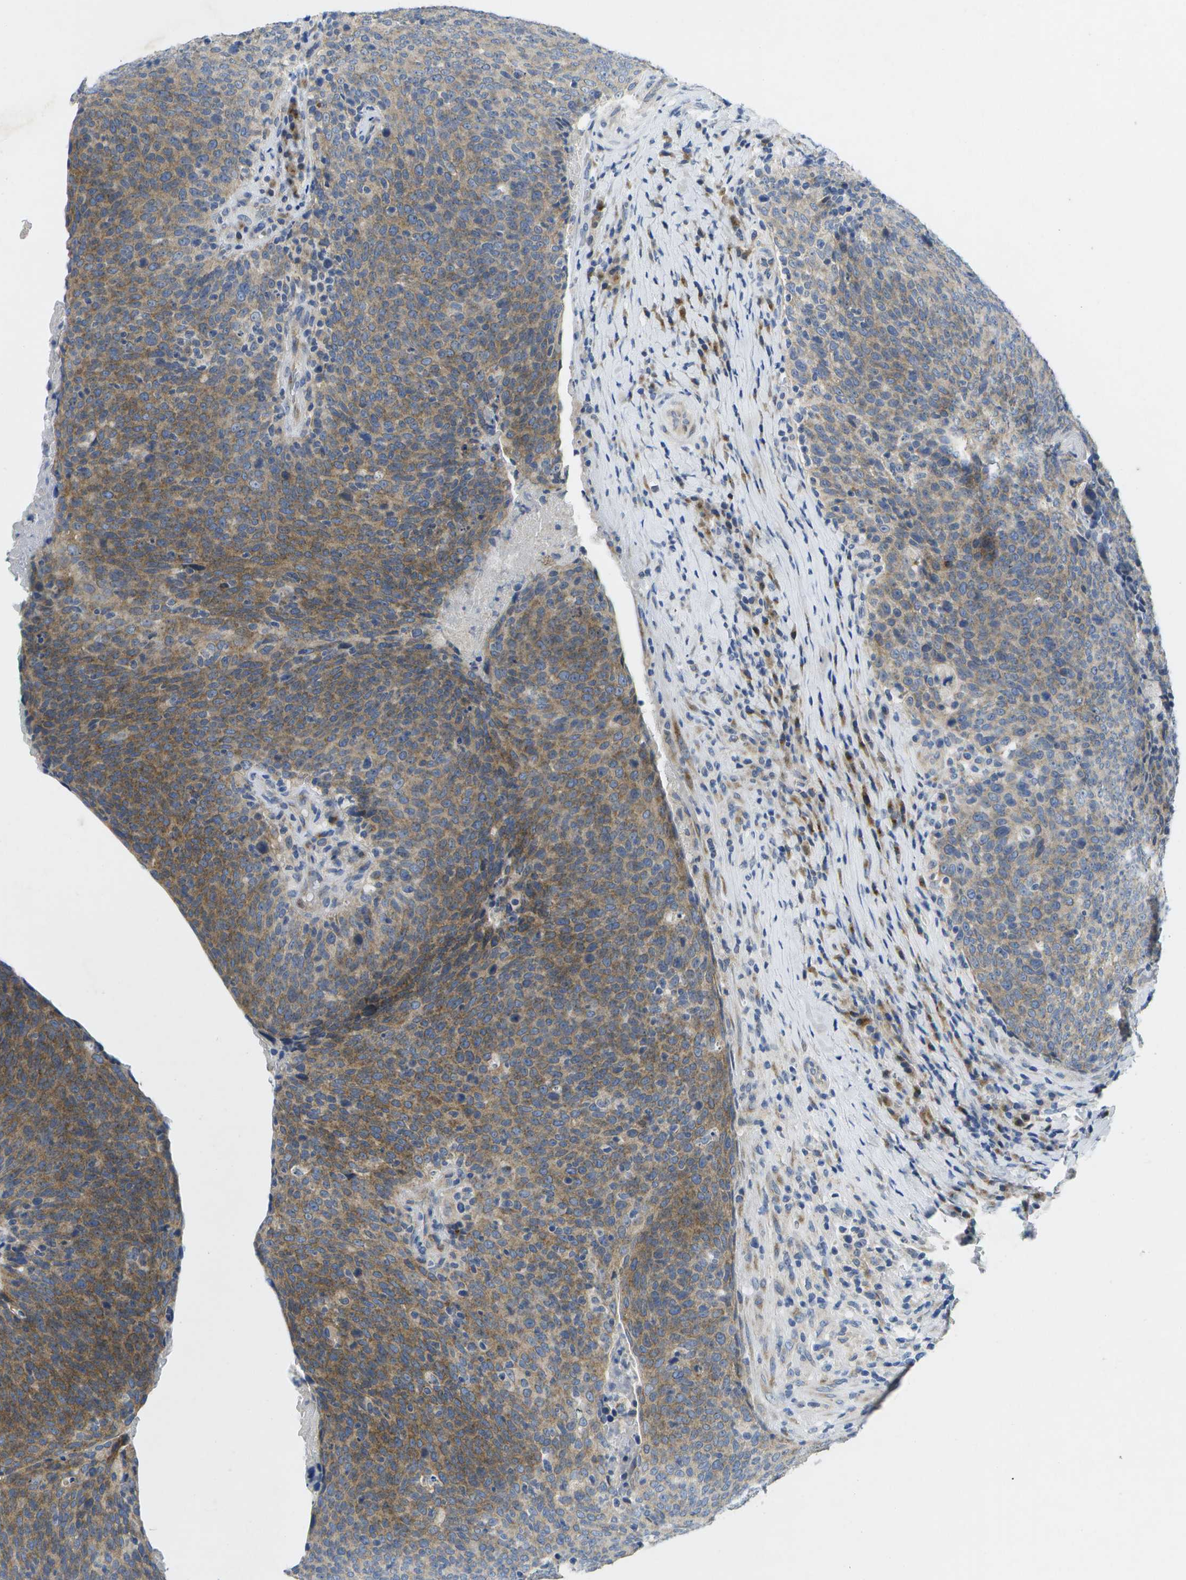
{"staining": {"intensity": "moderate", "quantity": "25%-75%", "location": "cytoplasmic/membranous"}, "tissue": "head and neck cancer", "cell_type": "Tumor cells", "image_type": "cancer", "snomed": [{"axis": "morphology", "description": "Squamous cell carcinoma, NOS"}, {"axis": "morphology", "description": "Squamous cell carcinoma, metastatic, NOS"}, {"axis": "topography", "description": "Lymph node"}, {"axis": "topography", "description": "Head-Neck"}], "caption": "The immunohistochemical stain labels moderate cytoplasmic/membranous expression in tumor cells of head and neck cancer tissue. The protein of interest is stained brown, and the nuclei are stained in blue (DAB (3,3'-diaminobenzidine) IHC with brightfield microscopy, high magnification).", "gene": "KDELR1", "patient": {"sex": "male", "age": 62}}